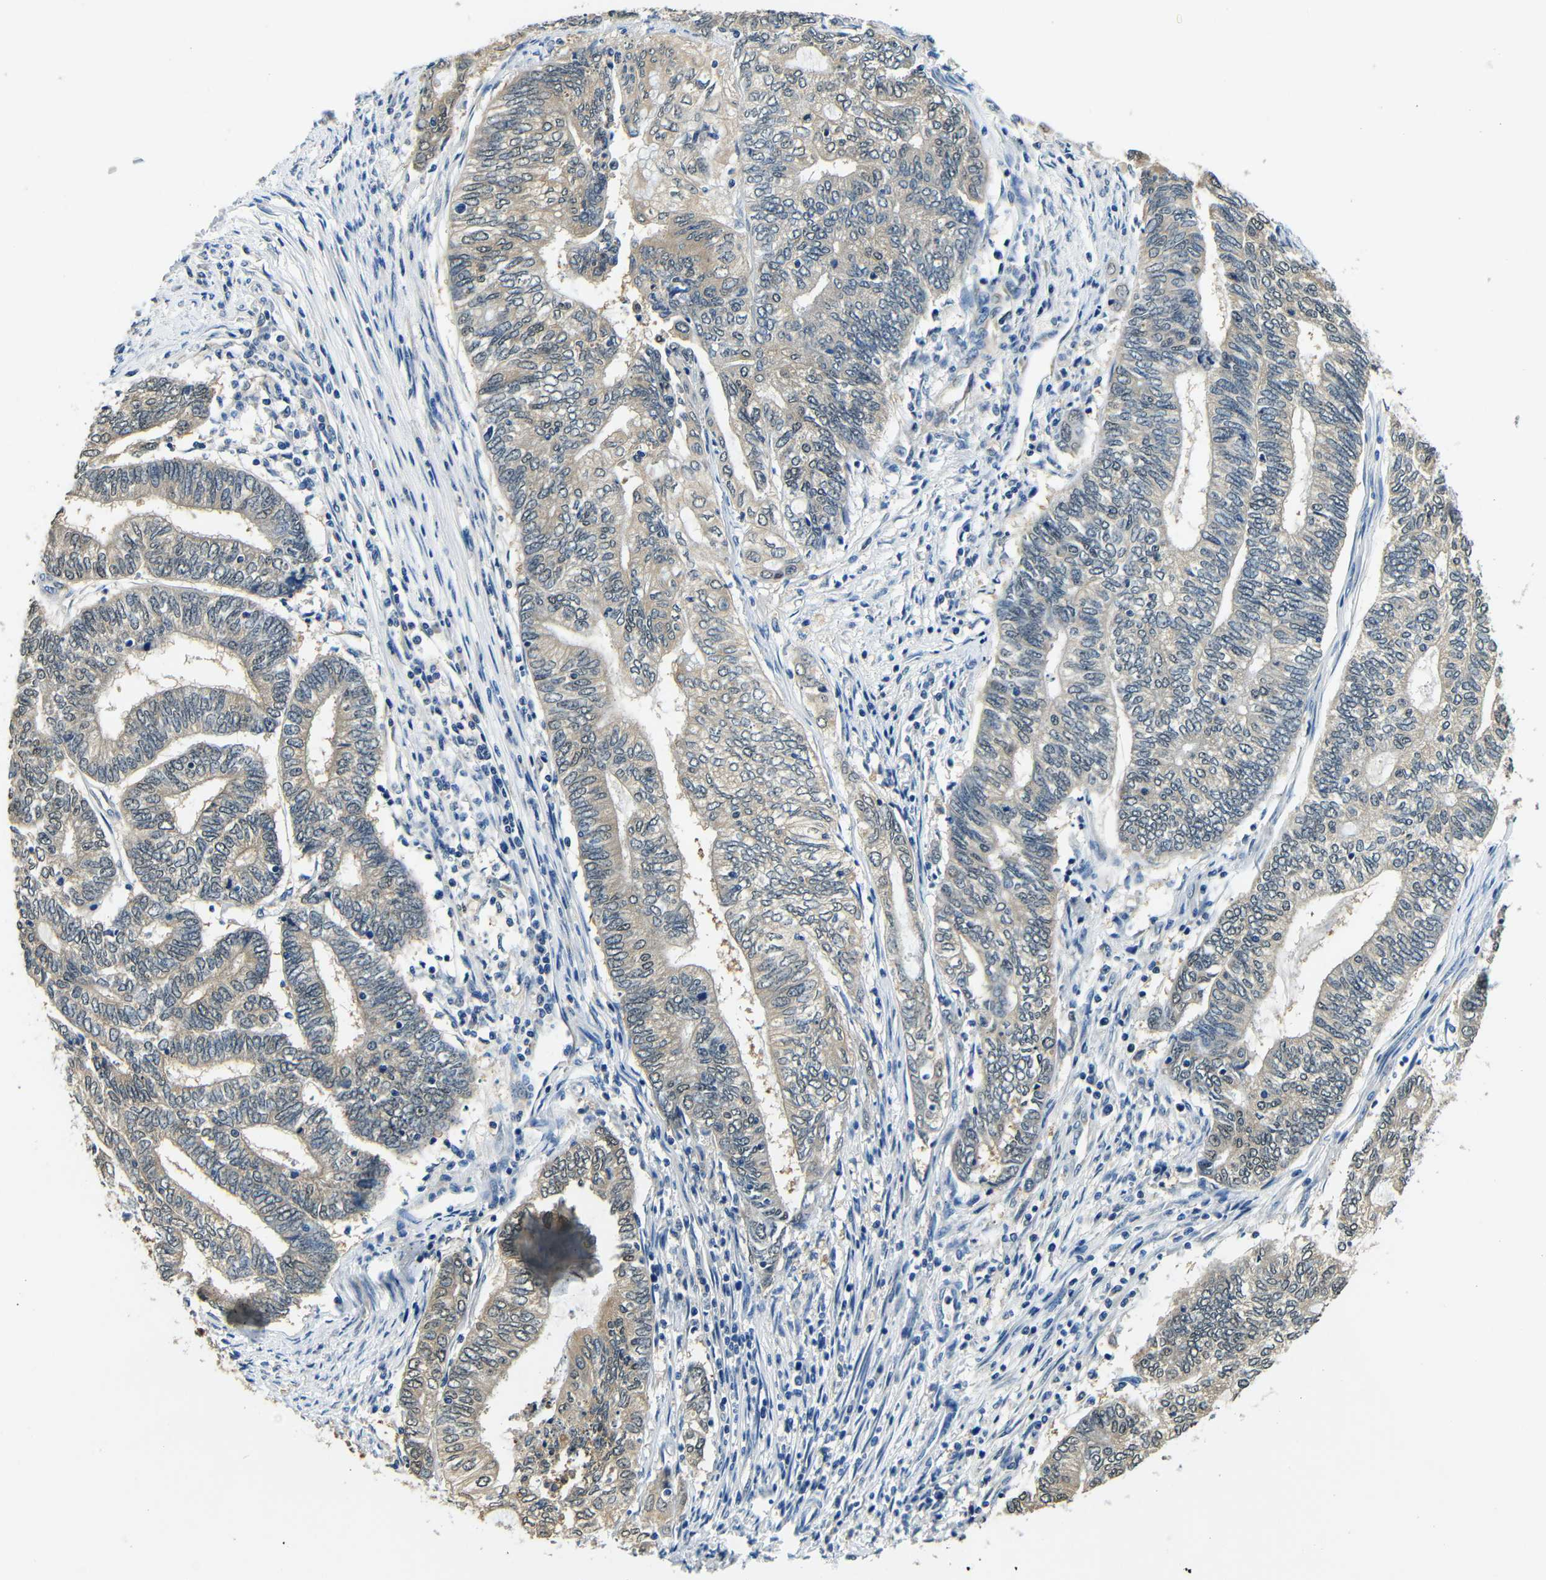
{"staining": {"intensity": "weak", "quantity": ">75%", "location": "cytoplasmic/membranous"}, "tissue": "endometrial cancer", "cell_type": "Tumor cells", "image_type": "cancer", "snomed": [{"axis": "morphology", "description": "Adenocarcinoma, NOS"}, {"axis": "topography", "description": "Uterus"}, {"axis": "topography", "description": "Endometrium"}], "caption": "Immunohistochemistry (IHC) of adenocarcinoma (endometrial) demonstrates low levels of weak cytoplasmic/membranous expression in about >75% of tumor cells.", "gene": "ADAP1", "patient": {"sex": "female", "age": 70}}